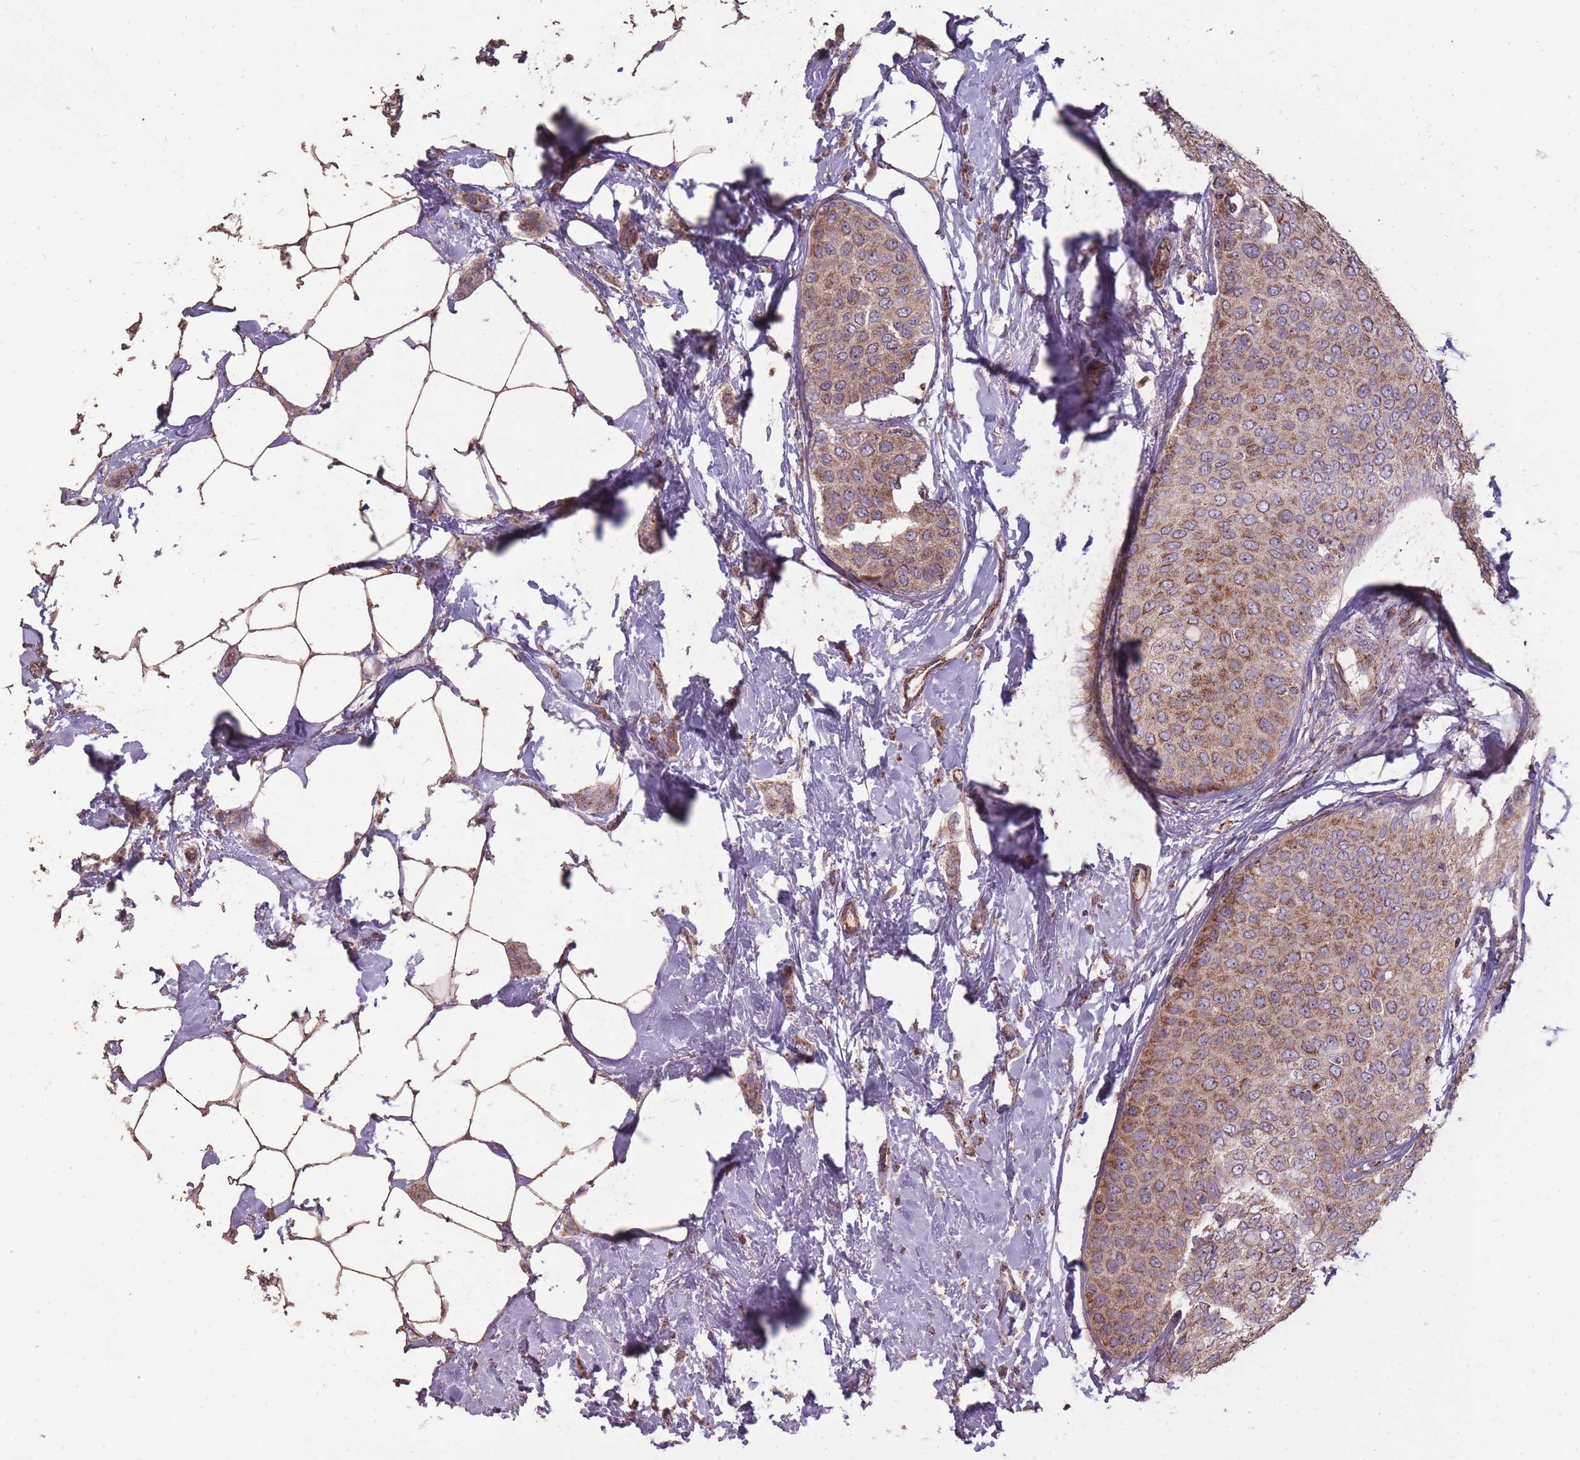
{"staining": {"intensity": "moderate", "quantity": ">75%", "location": "cytoplasmic/membranous"}, "tissue": "breast cancer", "cell_type": "Tumor cells", "image_type": "cancer", "snomed": [{"axis": "morphology", "description": "Duct carcinoma"}, {"axis": "topography", "description": "Breast"}], "caption": "Human breast cancer stained with a brown dye displays moderate cytoplasmic/membranous positive positivity in approximately >75% of tumor cells.", "gene": "CNOT8", "patient": {"sex": "female", "age": 72}}